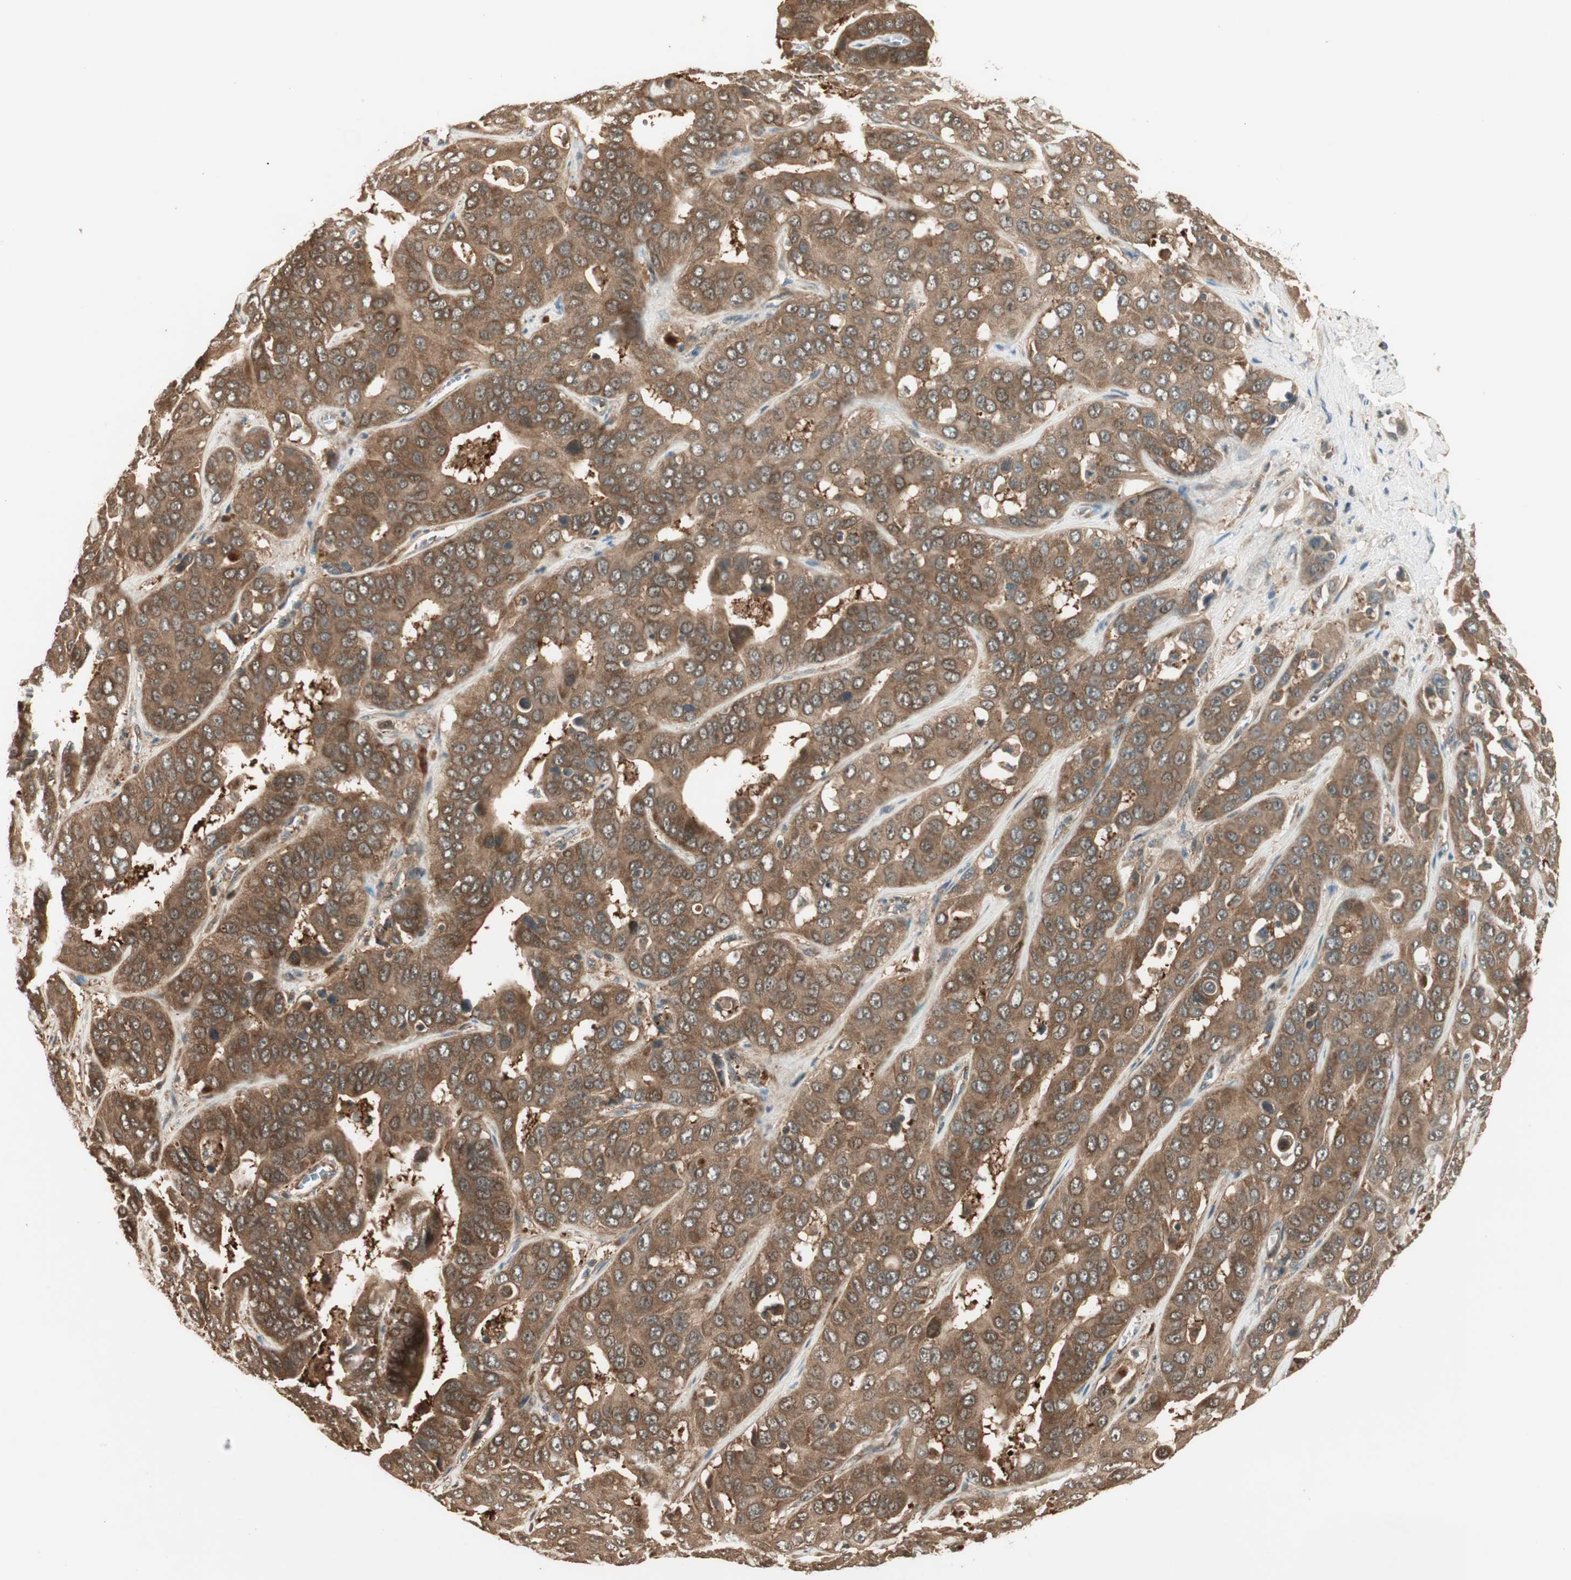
{"staining": {"intensity": "moderate", "quantity": ">75%", "location": "cytoplasmic/membranous"}, "tissue": "liver cancer", "cell_type": "Tumor cells", "image_type": "cancer", "snomed": [{"axis": "morphology", "description": "Cholangiocarcinoma"}, {"axis": "topography", "description": "Liver"}], "caption": "High-power microscopy captured an immunohistochemistry micrograph of liver cholangiocarcinoma, revealing moderate cytoplasmic/membranous staining in about >75% of tumor cells. (DAB = brown stain, brightfield microscopy at high magnification).", "gene": "CNOT4", "patient": {"sex": "female", "age": 52}}